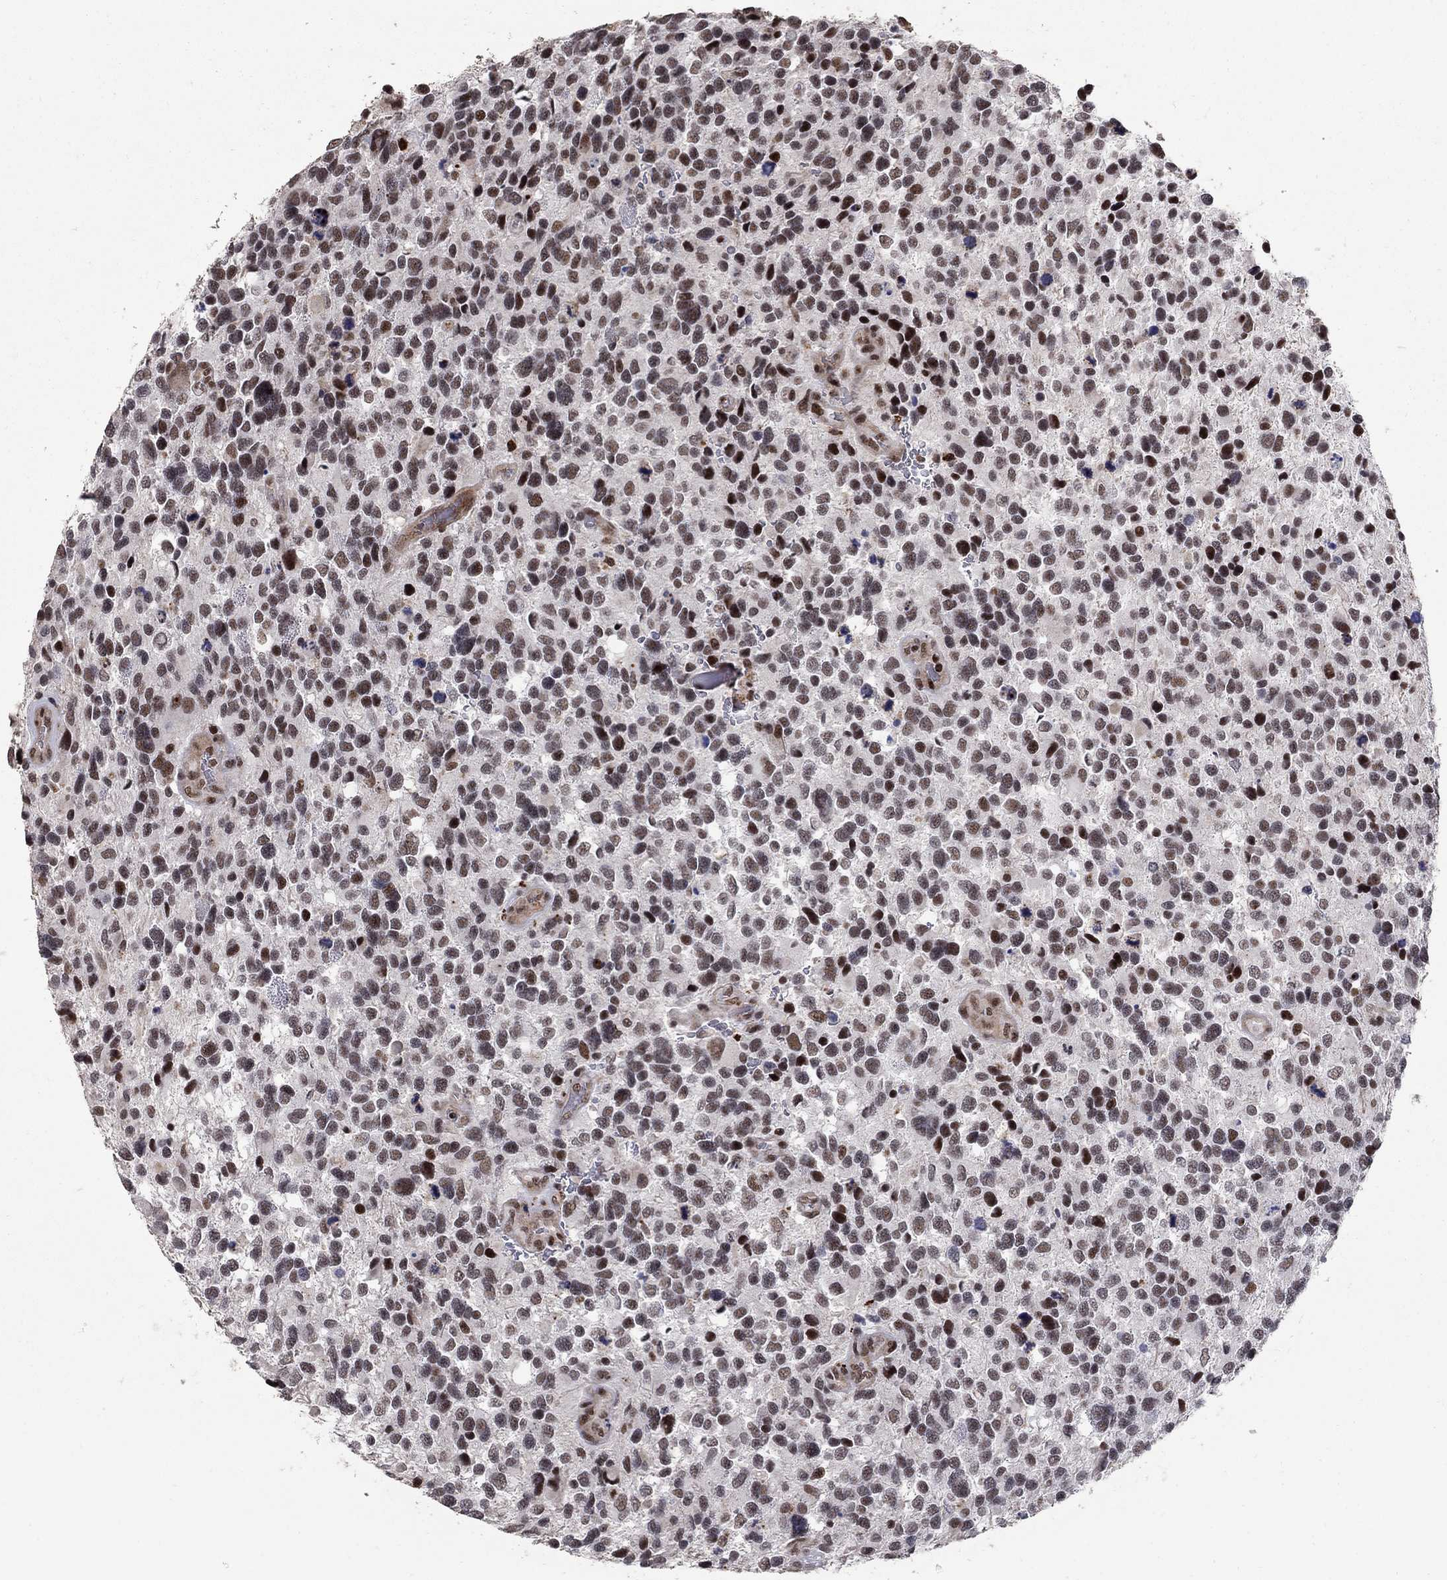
{"staining": {"intensity": "moderate", "quantity": "<25%", "location": "nuclear"}, "tissue": "glioma", "cell_type": "Tumor cells", "image_type": "cancer", "snomed": [{"axis": "morphology", "description": "Glioma, malignant, Low grade"}, {"axis": "topography", "description": "Brain"}], "caption": "Immunohistochemical staining of malignant glioma (low-grade) reveals low levels of moderate nuclear protein positivity in about <25% of tumor cells. The staining is performed using DAB (3,3'-diaminobenzidine) brown chromogen to label protein expression. The nuclei are counter-stained blue using hematoxylin.", "gene": "PNISR", "patient": {"sex": "female", "age": 32}}